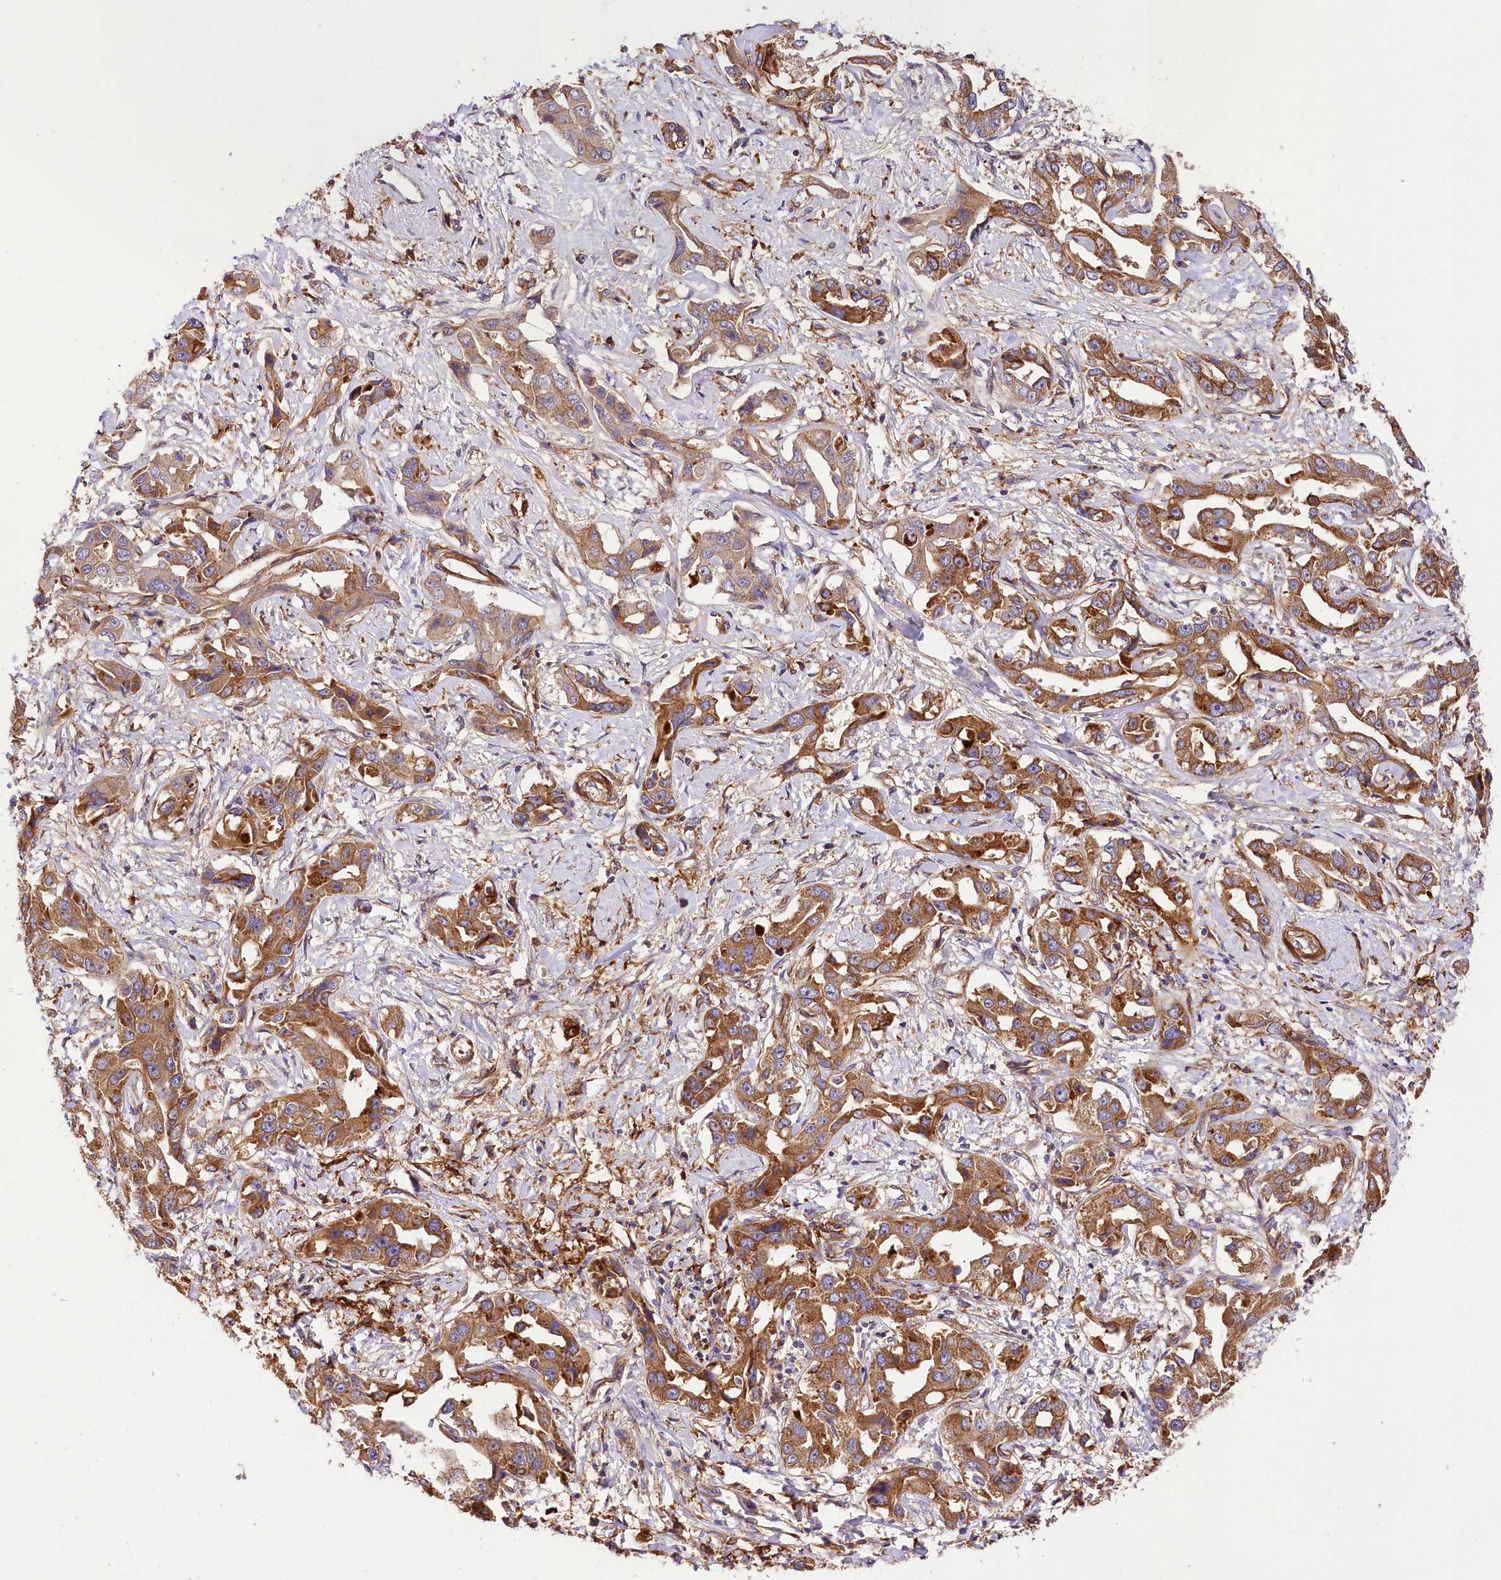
{"staining": {"intensity": "moderate", "quantity": ">75%", "location": "cytoplasmic/membranous"}, "tissue": "liver cancer", "cell_type": "Tumor cells", "image_type": "cancer", "snomed": [{"axis": "morphology", "description": "Cholangiocarcinoma"}, {"axis": "topography", "description": "Liver"}], "caption": "Liver cholangiocarcinoma was stained to show a protein in brown. There is medium levels of moderate cytoplasmic/membranous staining in approximately >75% of tumor cells.", "gene": "CSAD", "patient": {"sex": "male", "age": 59}}